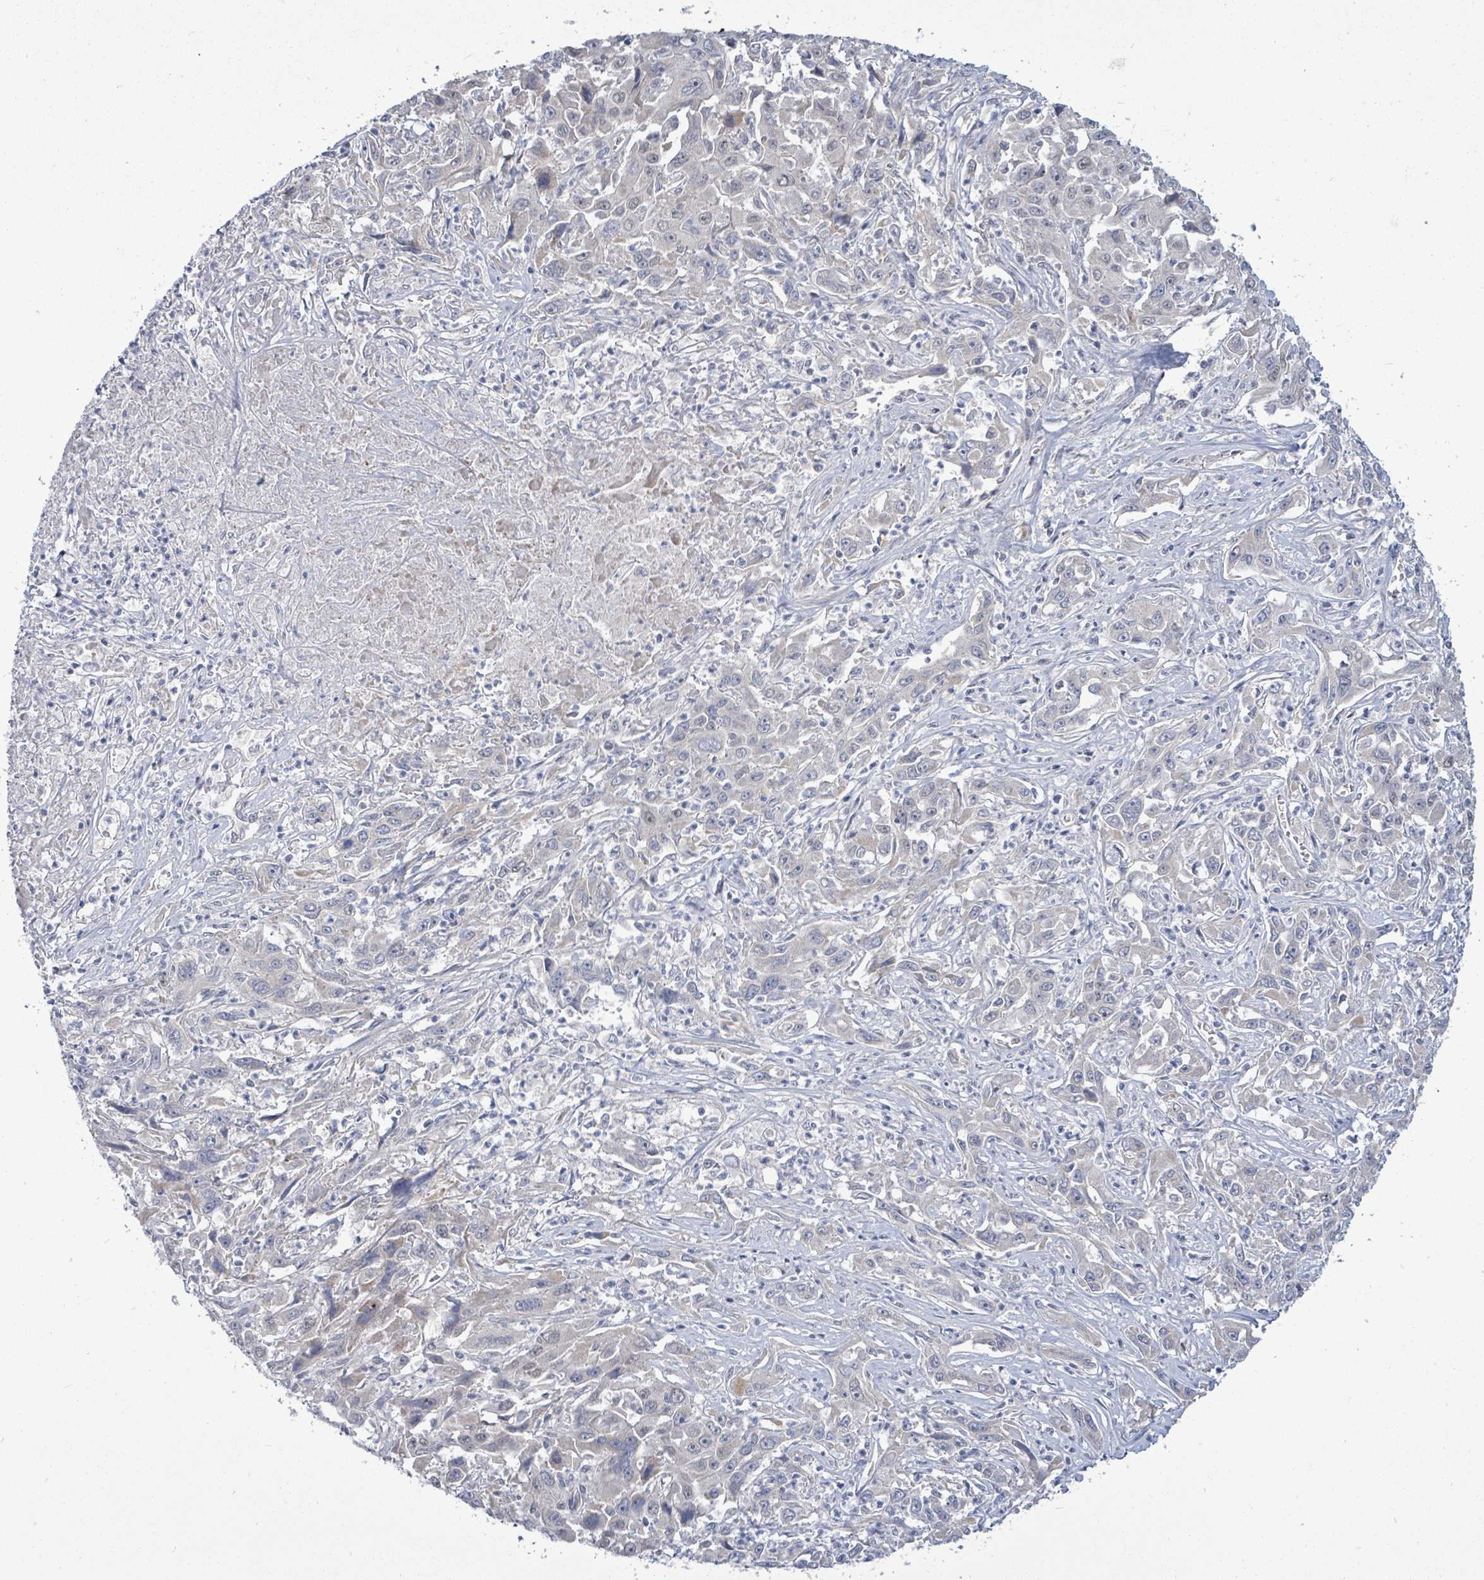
{"staining": {"intensity": "weak", "quantity": "<25%", "location": "cytoplasmic/membranous"}, "tissue": "liver cancer", "cell_type": "Tumor cells", "image_type": "cancer", "snomed": [{"axis": "morphology", "description": "Carcinoma, Hepatocellular, NOS"}, {"axis": "topography", "description": "Liver"}], "caption": "Protein analysis of liver cancer demonstrates no significant positivity in tumor cells.", "gene": "ZFPM1", "patient": {"sex": "male", "age": 63}}